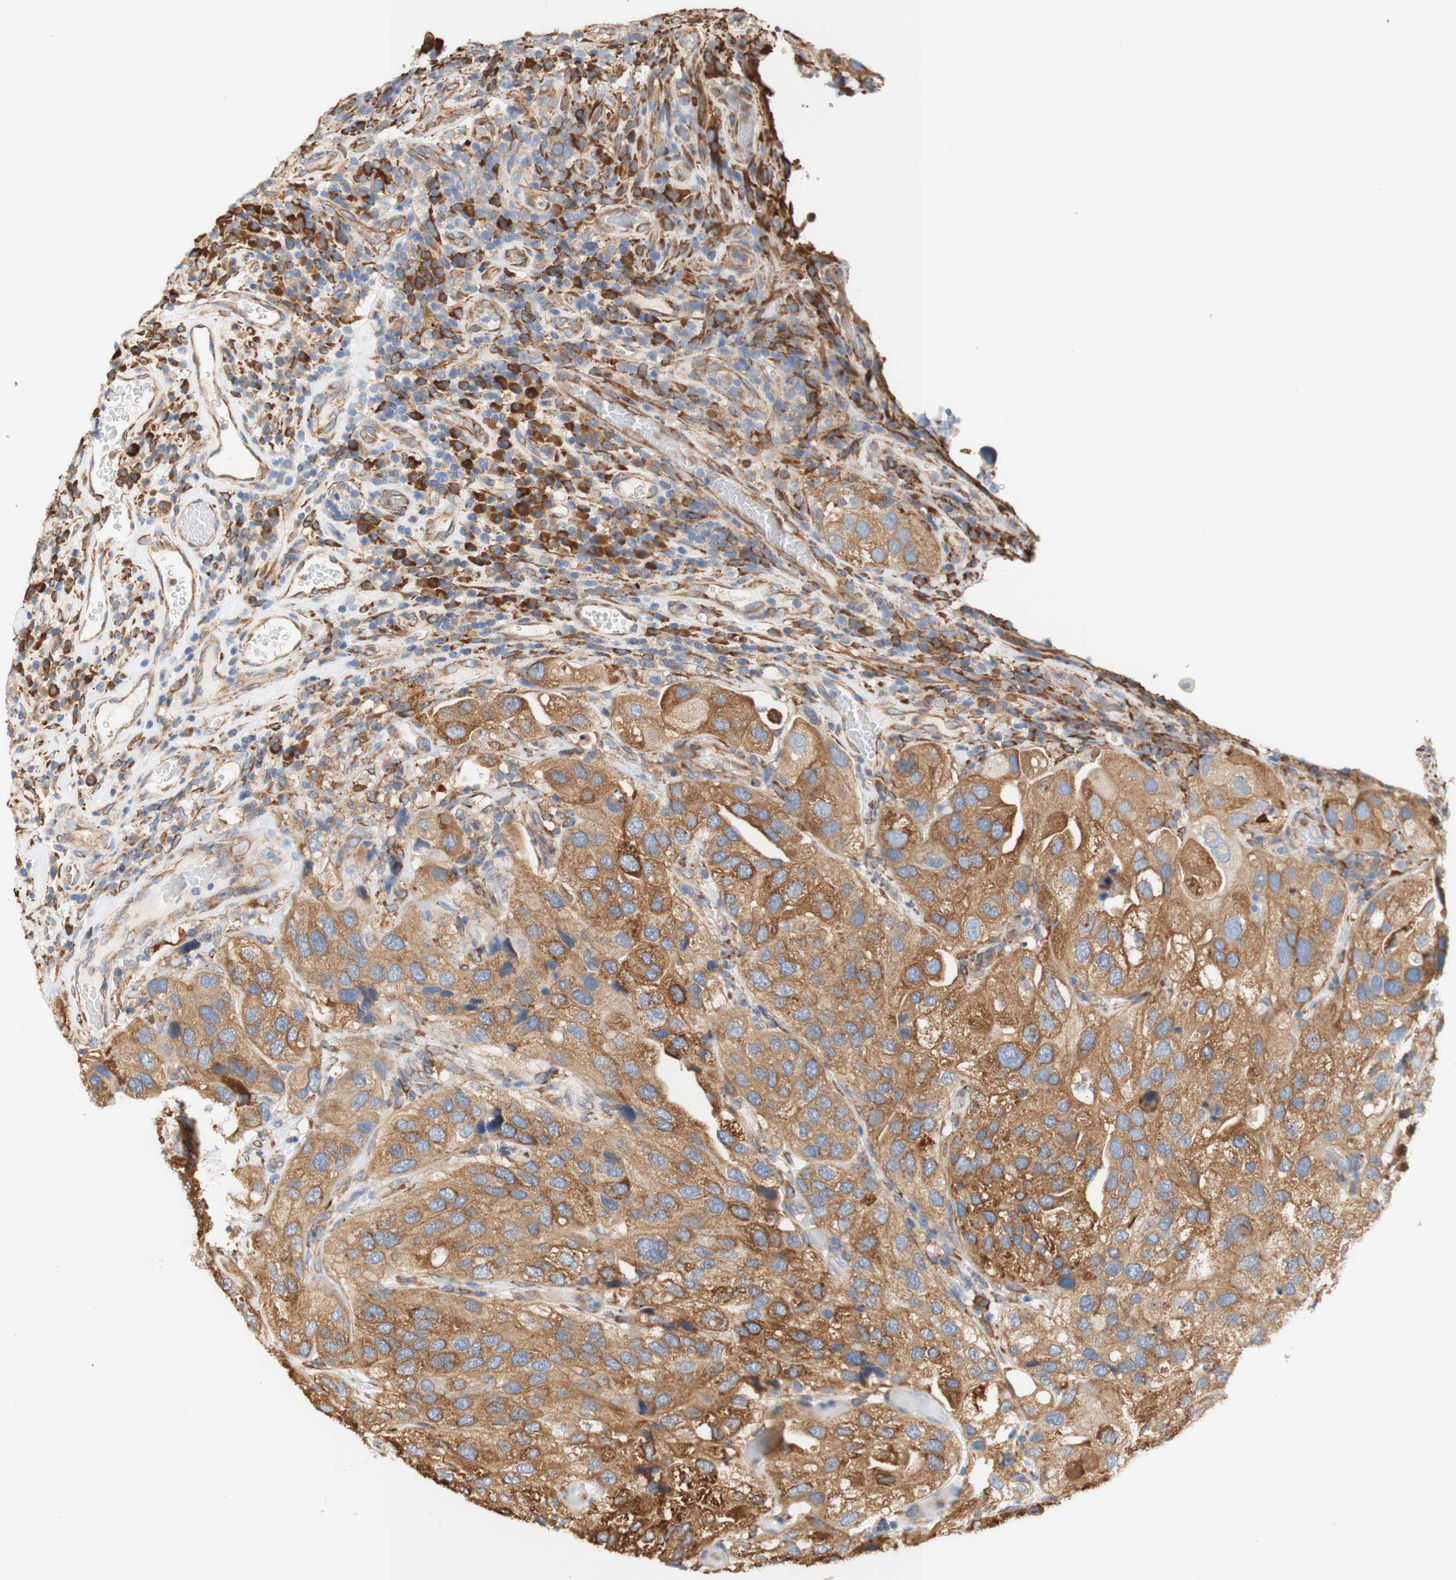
{"staining": {"intensity": "moderate", "quantity": ">75%", "location": "cytoplasmic/membranous"}, "tissue": "urothelial cancer", "cell_type": "Tumor cells", "image_type": "cancer", "snomed": [{"axis": "morphology", "description": "Urothelial carcinoma, High grade"}, {"axis": "topography", "description": "Urinary bladder"}], "caption": "Immunohistochemical staining of human high-grade urothelial carcinoma reveals medium levels of moderate cytoplasmic/membranous protein positivity in about >75% of tumor cells.", "gene": "EIF2AK4", "patient": {"sex": "female", "age": 64}}